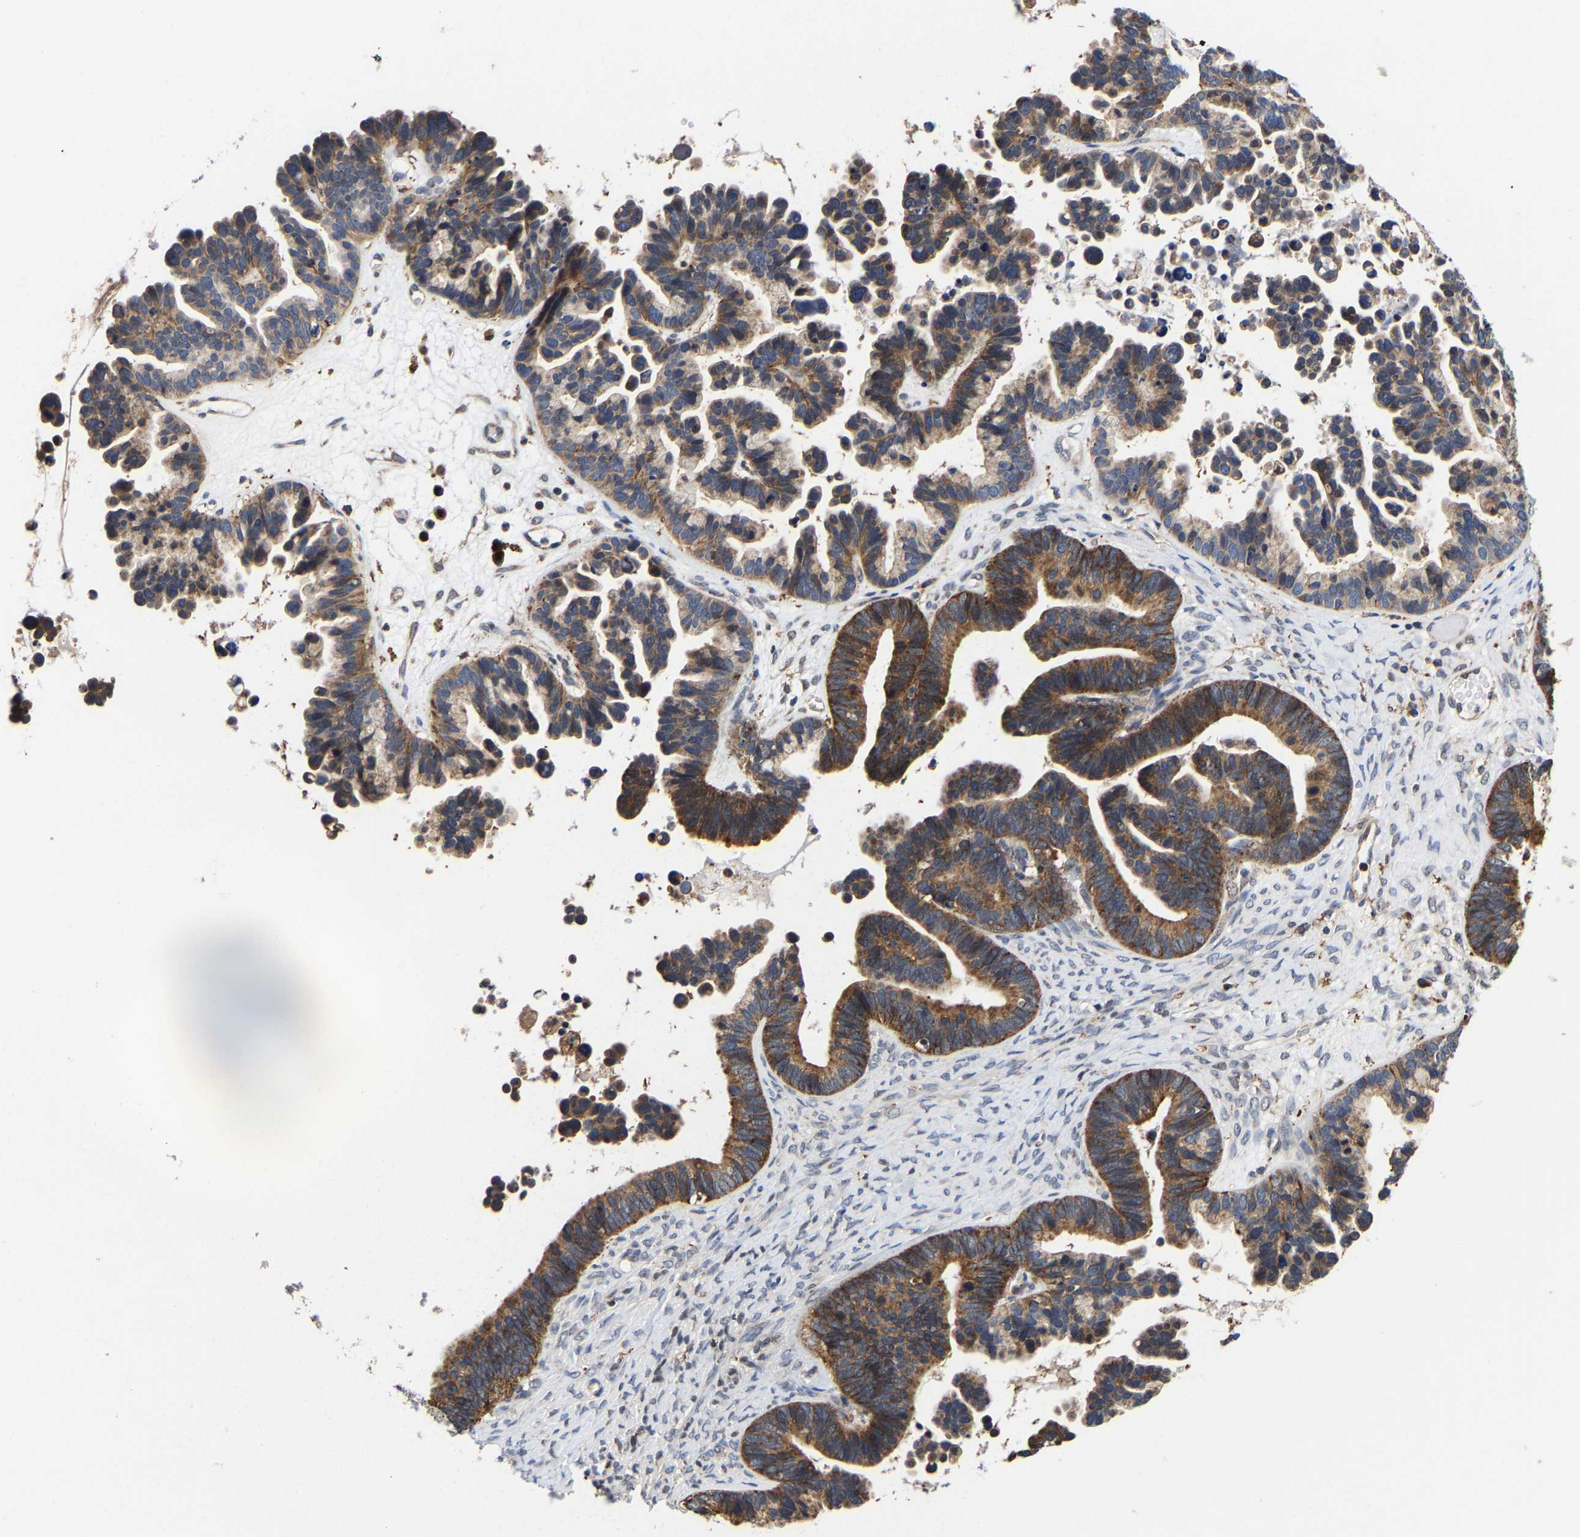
{"staining": {"intensity": "moderate", "quantity": ">75%", "location": "cytoplasmic/membranous"}, "tissue": "ovarian cancer", "cell_type": "Tumor cells", "image_type": "cancer", "snomed": [{"axis": "morphology", "description": "Cystadenocarcinoma, serous, NOS"}, {"axis": "topography", "description": "Ovary"}], "caption": "Ovarian cancer (serous cystadenocarcinoma) stained with a protein marker exhibits moderate staining in tumor cells.", "gene": "PFKFB3", "patient": {"sex": "female", "age": 56}}